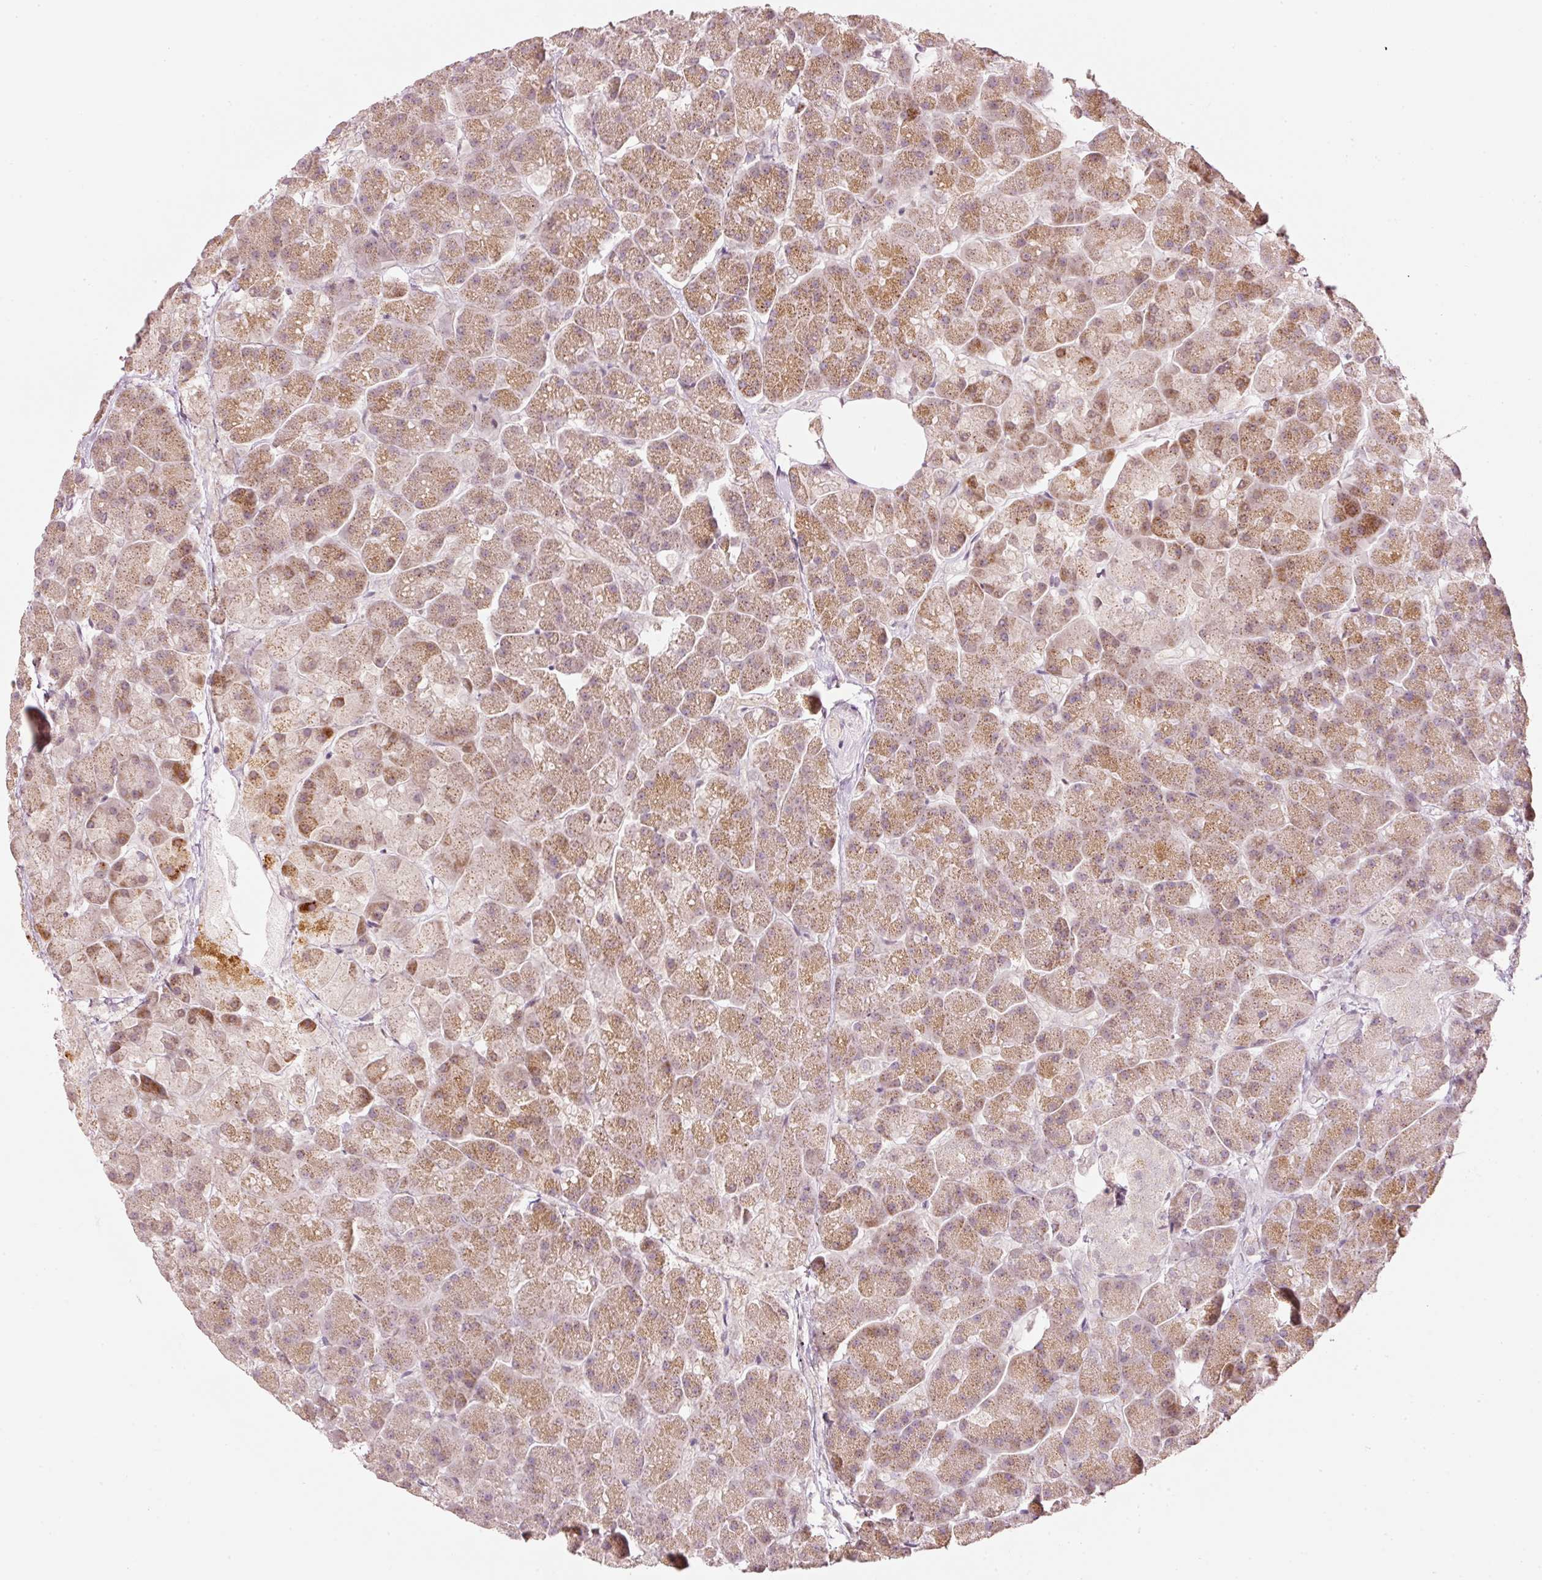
{"staining": {"intensity": "moderate", "quantity": "25%-75%", "location": "cytoplasmic/membranous"}, "tissue": "pancreas", "cell_type": "Exocrine glandular cells", "image_type": "normal", "snomed": [{"axis": "morphology", "description": "Normal tissue, NOS"}, {"axis": "topography", "description": "Pancreas"}, {"axis": "topography", "description": "Peripheral nerve tissue"}], "caption": "Immunohistochemical staining of benign human pancreas exhibits medium levels of moderate cytoplasmic/membranous expression in about 25%-75% of exocrine glandular cells. (Stains: DAB (3,3'-diaminobenzidine) in brown, nuclei in blue, Microscopy: brightfield microscopy at high magnification).", "gene": "TOB2", "patient": {"sex": "male", "age": 54}}